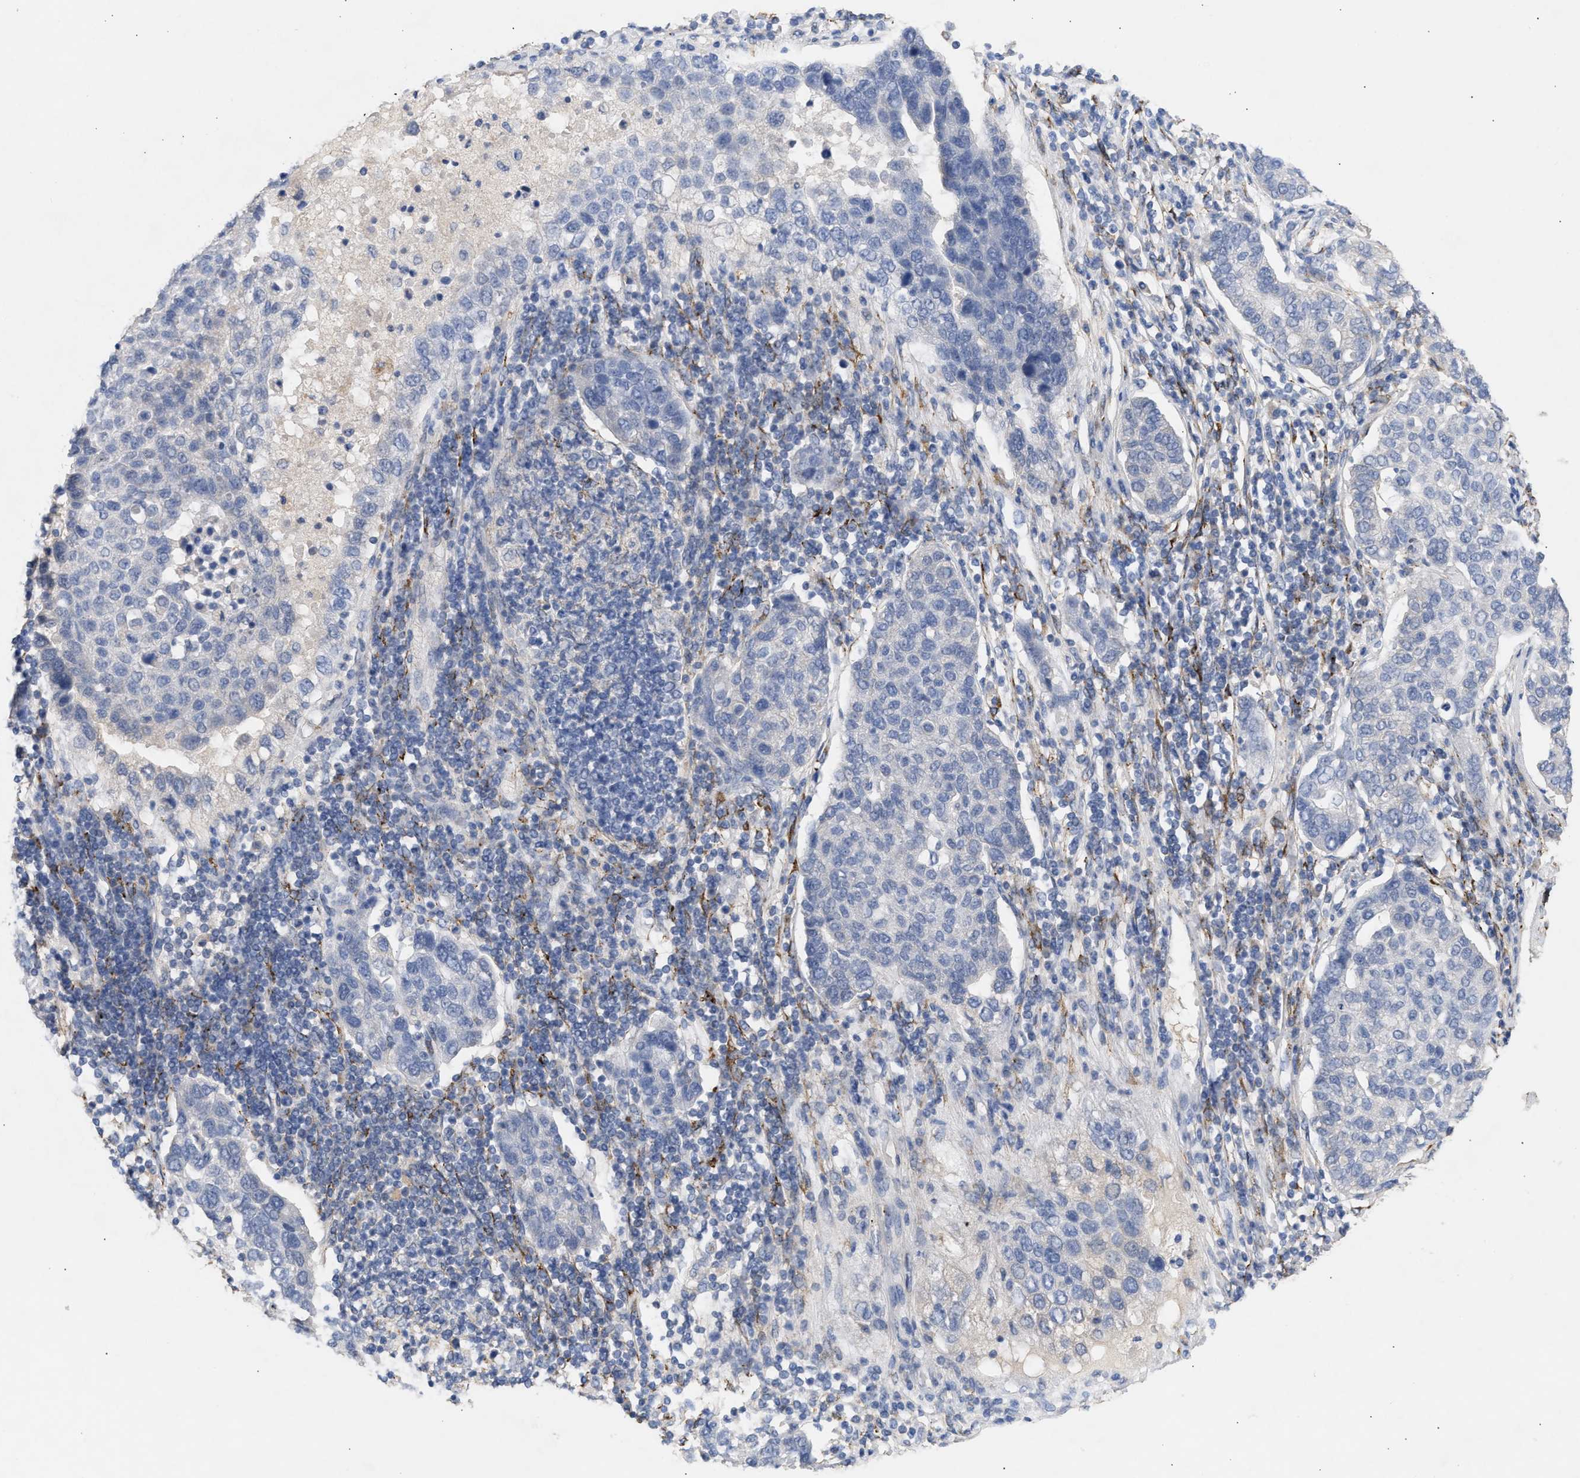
{"staining": {"intensity": "negative", "quantity": "none", "location": "none"}, "tissue": "pancreatic cancer", "cell_type": "Tumor cells", "image_type": "cancer", "snomed": [{"axis": "morphology", "description": "Adenocarcinoma, NOS"}, {"axis": "topography", "description": "Pancreas"}], "caption": "Pancreatic adenocarcinoma stained for a protein using immunohistochemistry (IHC) reveals no staining tumor cells.", "gene": "SELENOM", "patient": {"sex": "female", "age": 61}}